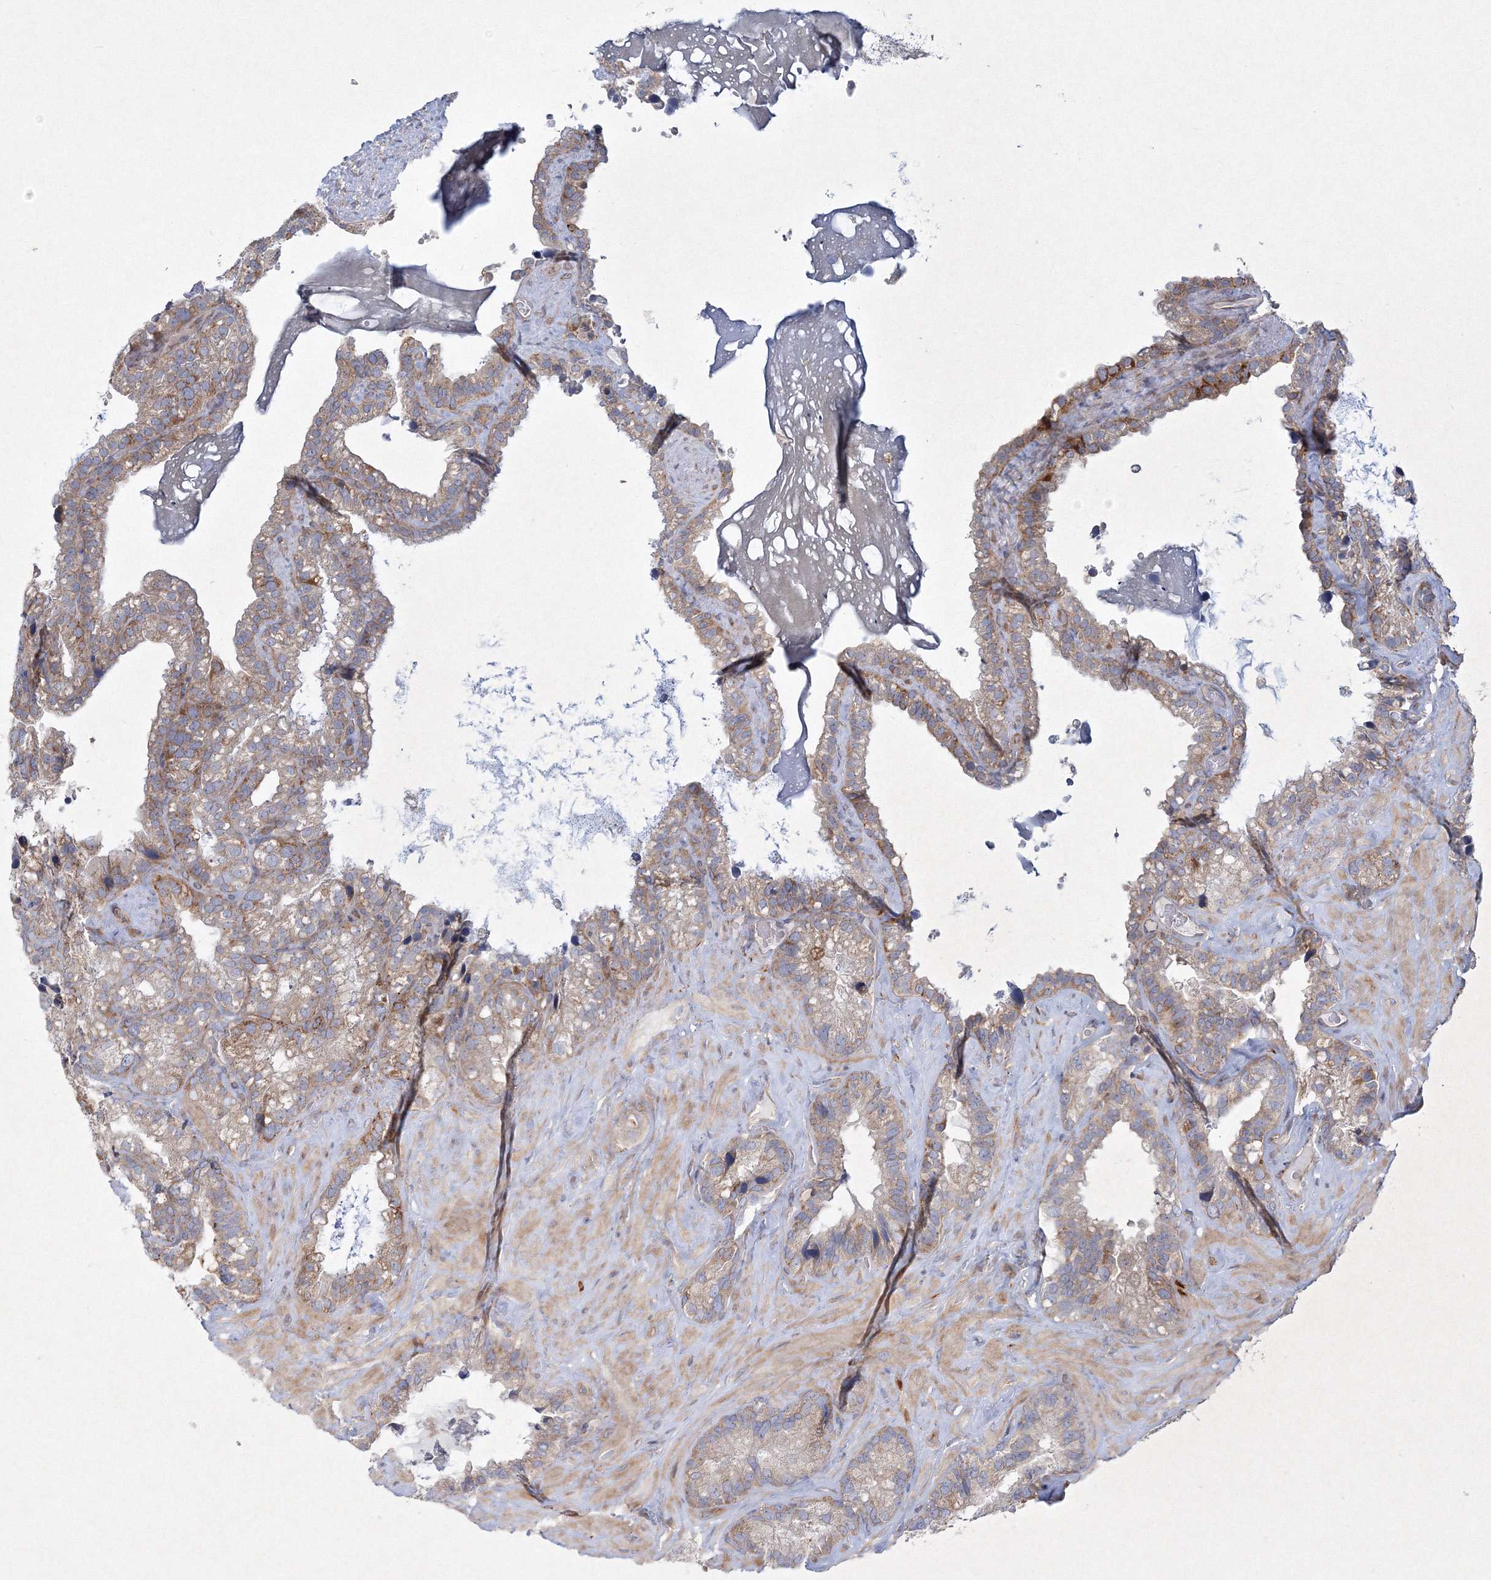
{"staining": {"intensity": "strong", "quantity": "<25%", "location": "cytoplasmic/membranous"}, "tissue": "seminal vesicle", "cell_type": "Glandular cells", "image_type": "normal", "snomed": [{"axis": "morphology", "description": "Normal tissue, NOS"}, {"axis": "topography", "description": "Prostate"}, {"axis": "topography", "description": "Seminal veicle"}], "caption": "Immunohistochemical staining of benign seminal vesicle exhibits strong cytoplasmic/membranous protein staining in about <25% of glandular cells. (DAB IHC, brown staining for protein, blue staining for nuclei).", "gene": "WDR49", "patient": {"sex": "male", "age": 68}}